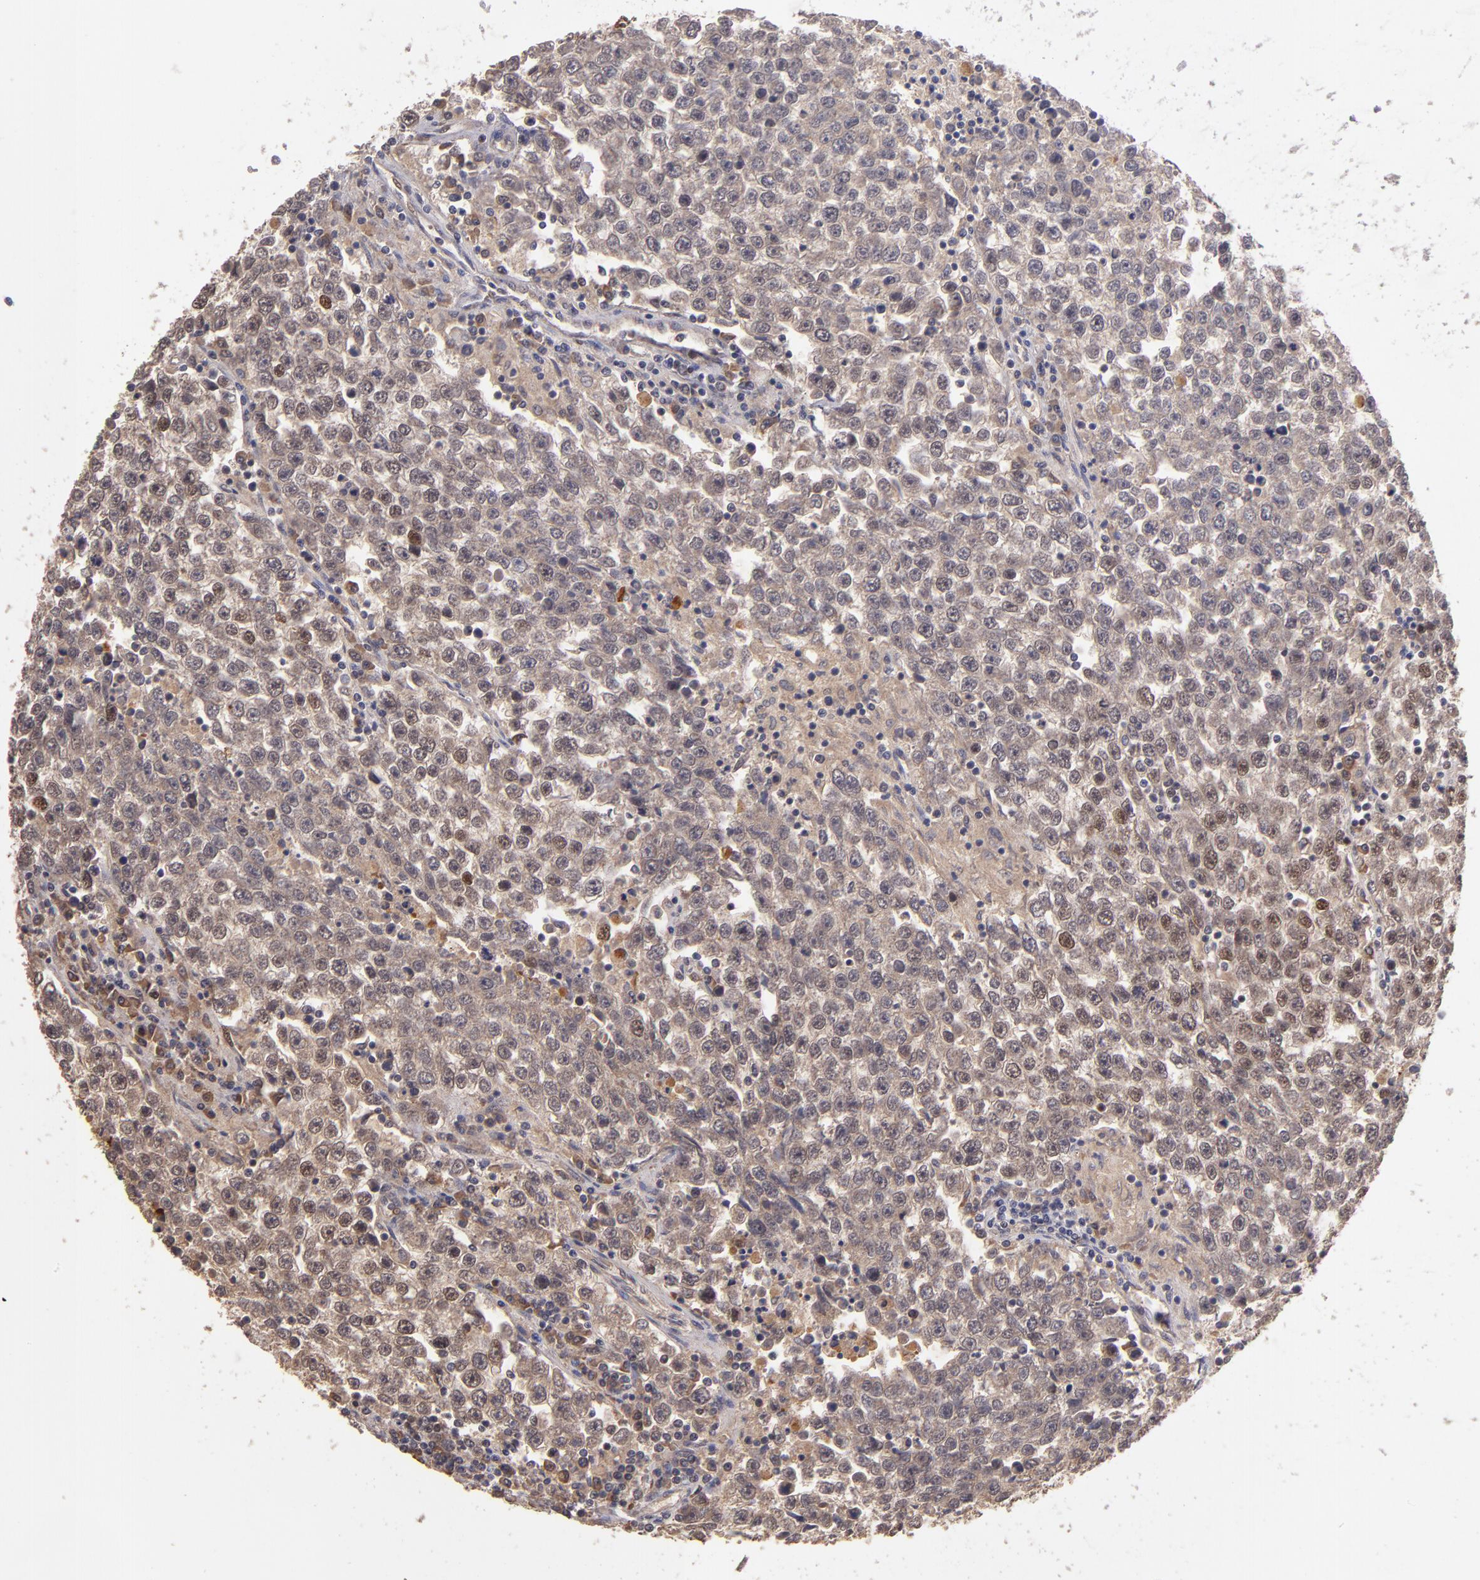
{"staining": {"intensity": "moderate", "quantity": "<25%", "location": "nuclear"}, "tissue": "testis cancer", "cell_type": "Tumor cells", "image_type": "cancer", "snomed": [{"axis": "morphology", "description": "Seminoma, NOS"}, {"axis": "topography", "description": "Testis"}], "caption": "Human testis cancer (seminoma) stained with a protein marker demonstrates moderate staining in tumor cells.", "gene": "ABHD12B", "patient": {"sex": "male", "age": 36}}